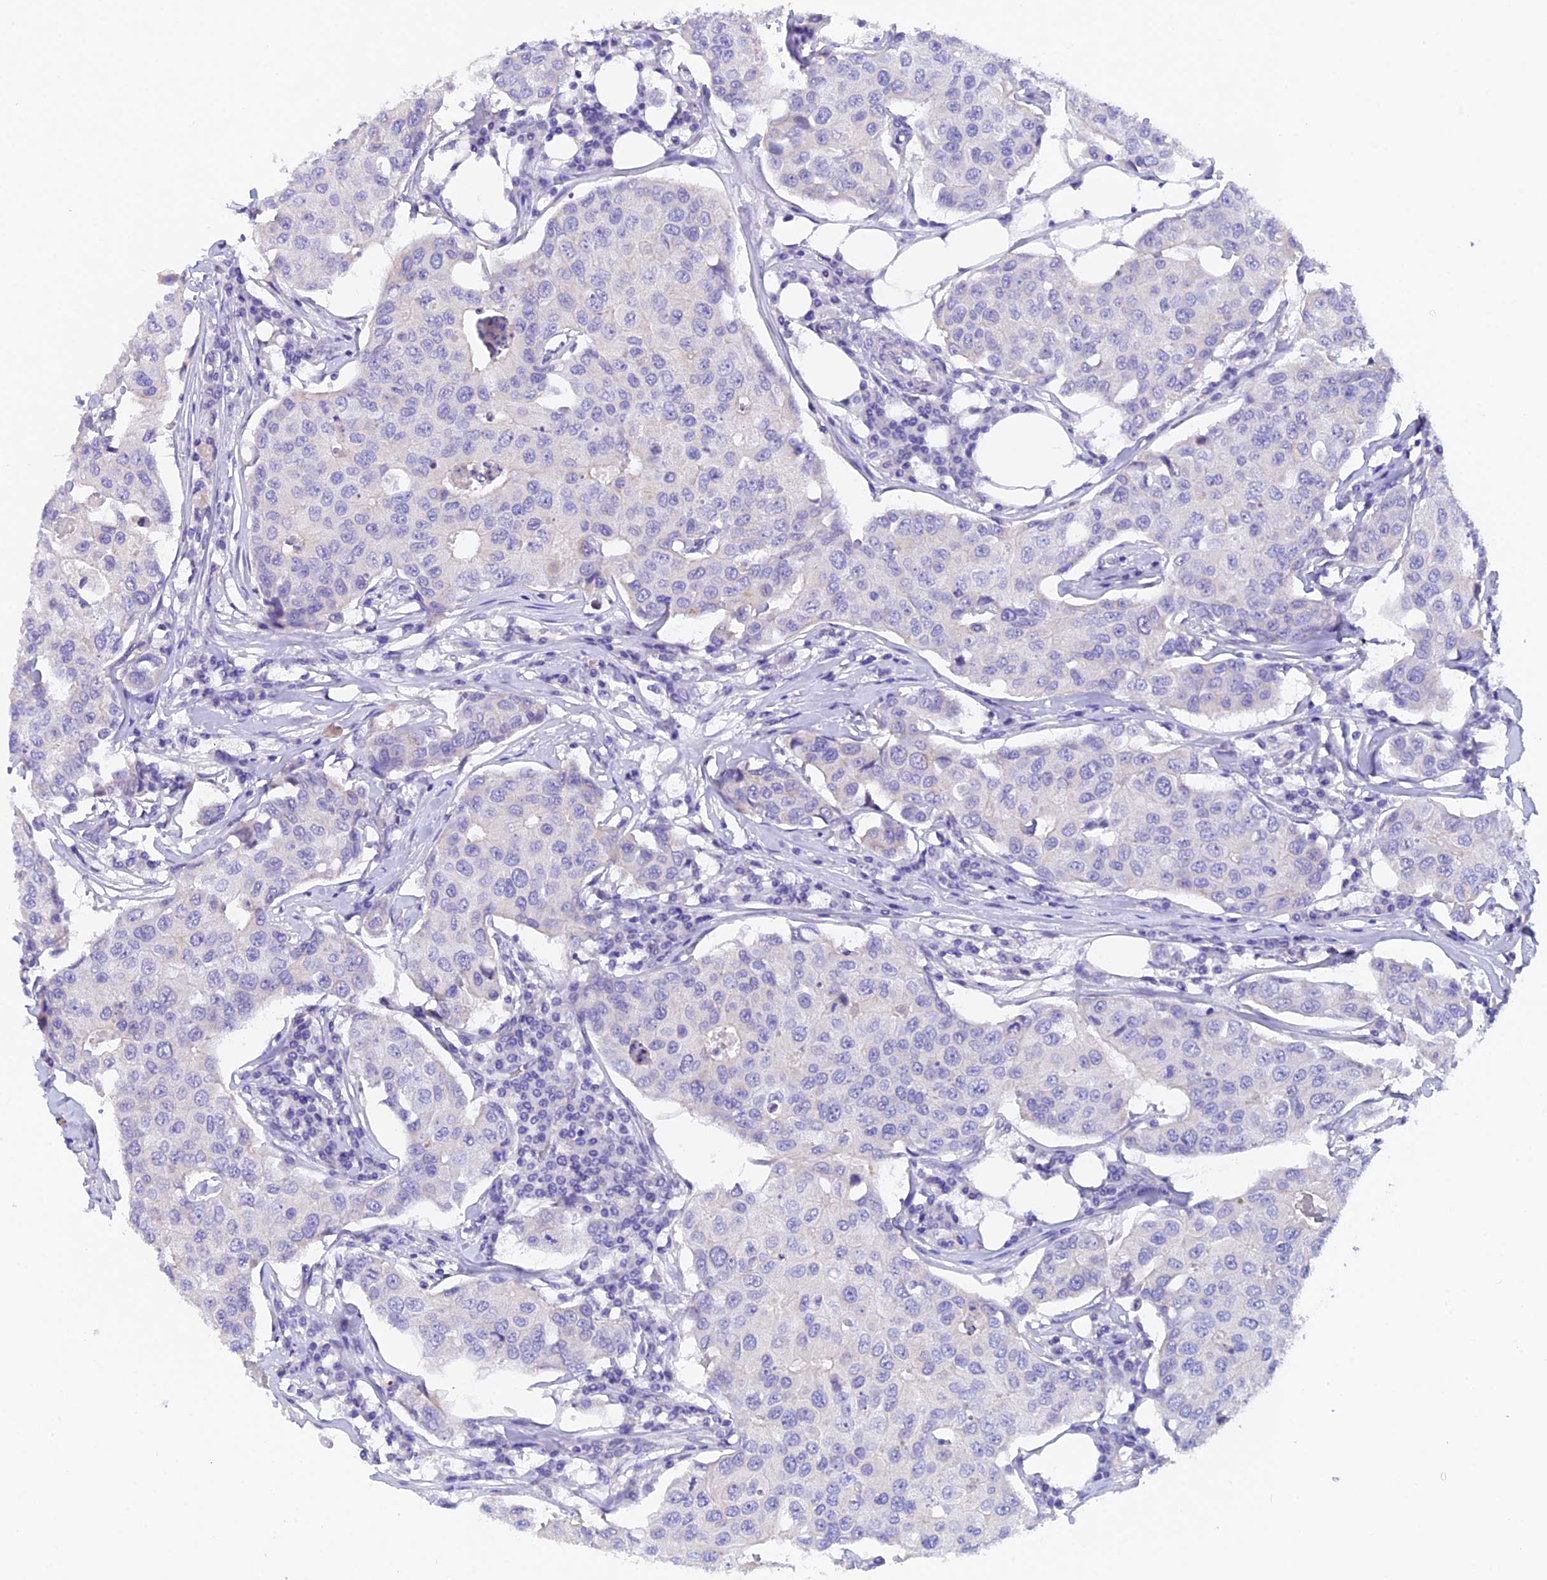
{"staining": {"intensity": "negative", "quantity": "none", "location": "none"}, "tissue": "breast cancer", "cell_type": "Tumor cells", "image_type": "cancer", "snomed": [{"axis": "morphology", "description": "Duct carcinoma"}, {"axis": "topography", "description": "Breast"}], "caption": "Histopathology image shows no significant protein expression in tumor cells of breast cancer.", "gene": "C17orf67", "patient": {"sex": "female", "age": 80}}